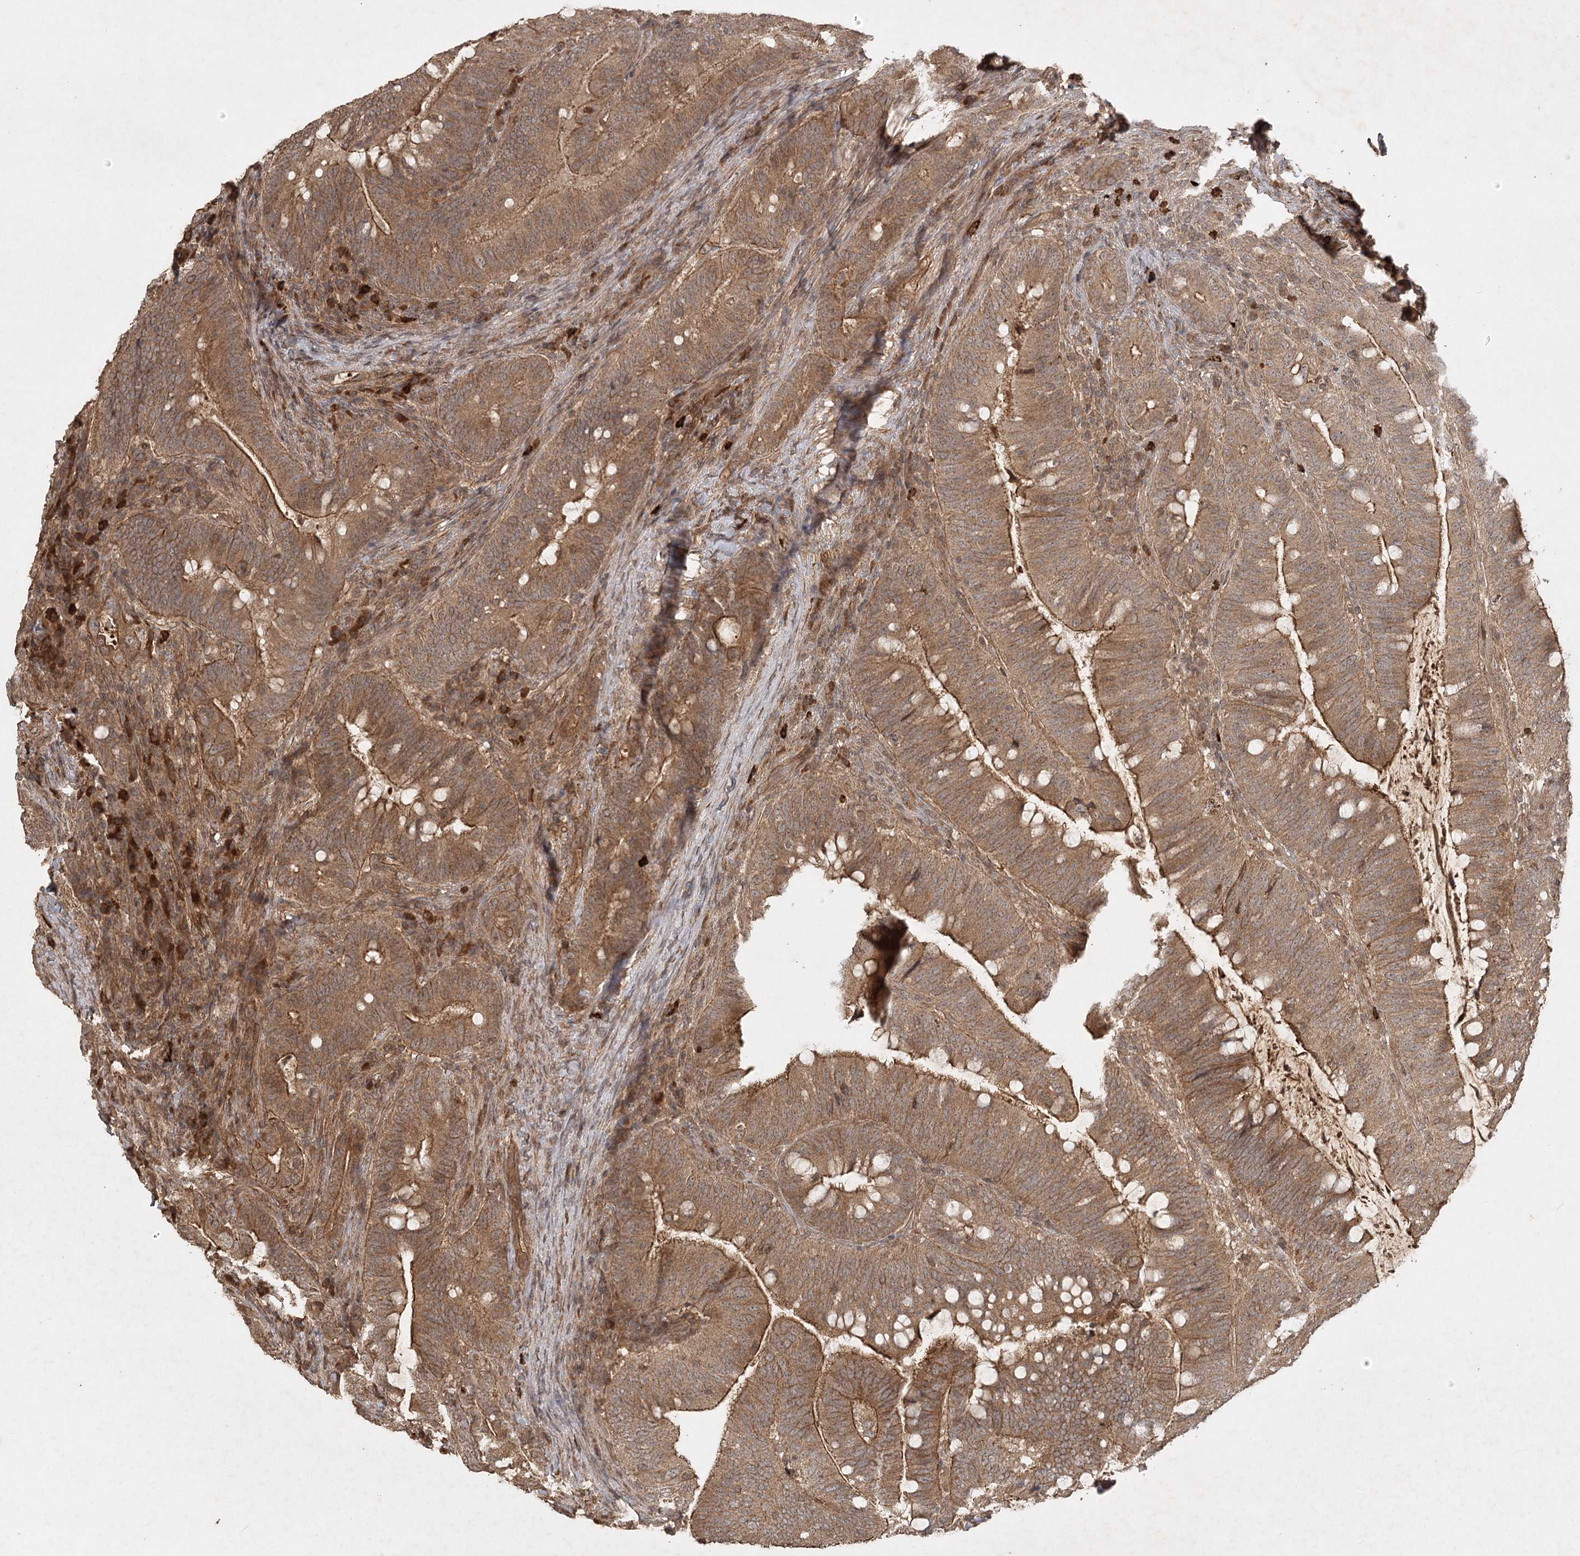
{"staining": {"intensity": "moderate", "quantity": ">75%", "location": "cytoplasmic/membranous"}, "tissue": "colorectal cancer", "cell_type": "Tumor cells", "image_type": "cancer", "snomed": [{"axis": "morphology", "description": "Adenocarcinoma, NOS"}, {"axis": "topography", "description": "Colon"}], "caption": "High-power microscopy captured an IHC photomicrograph of colorectal adenocarcinoma, revealing moderate cytoplasmic/membranous expression in about >75% of tumor cells.", "gene": "ARL13A", "patient": {"sex": "female", "age": 66}}